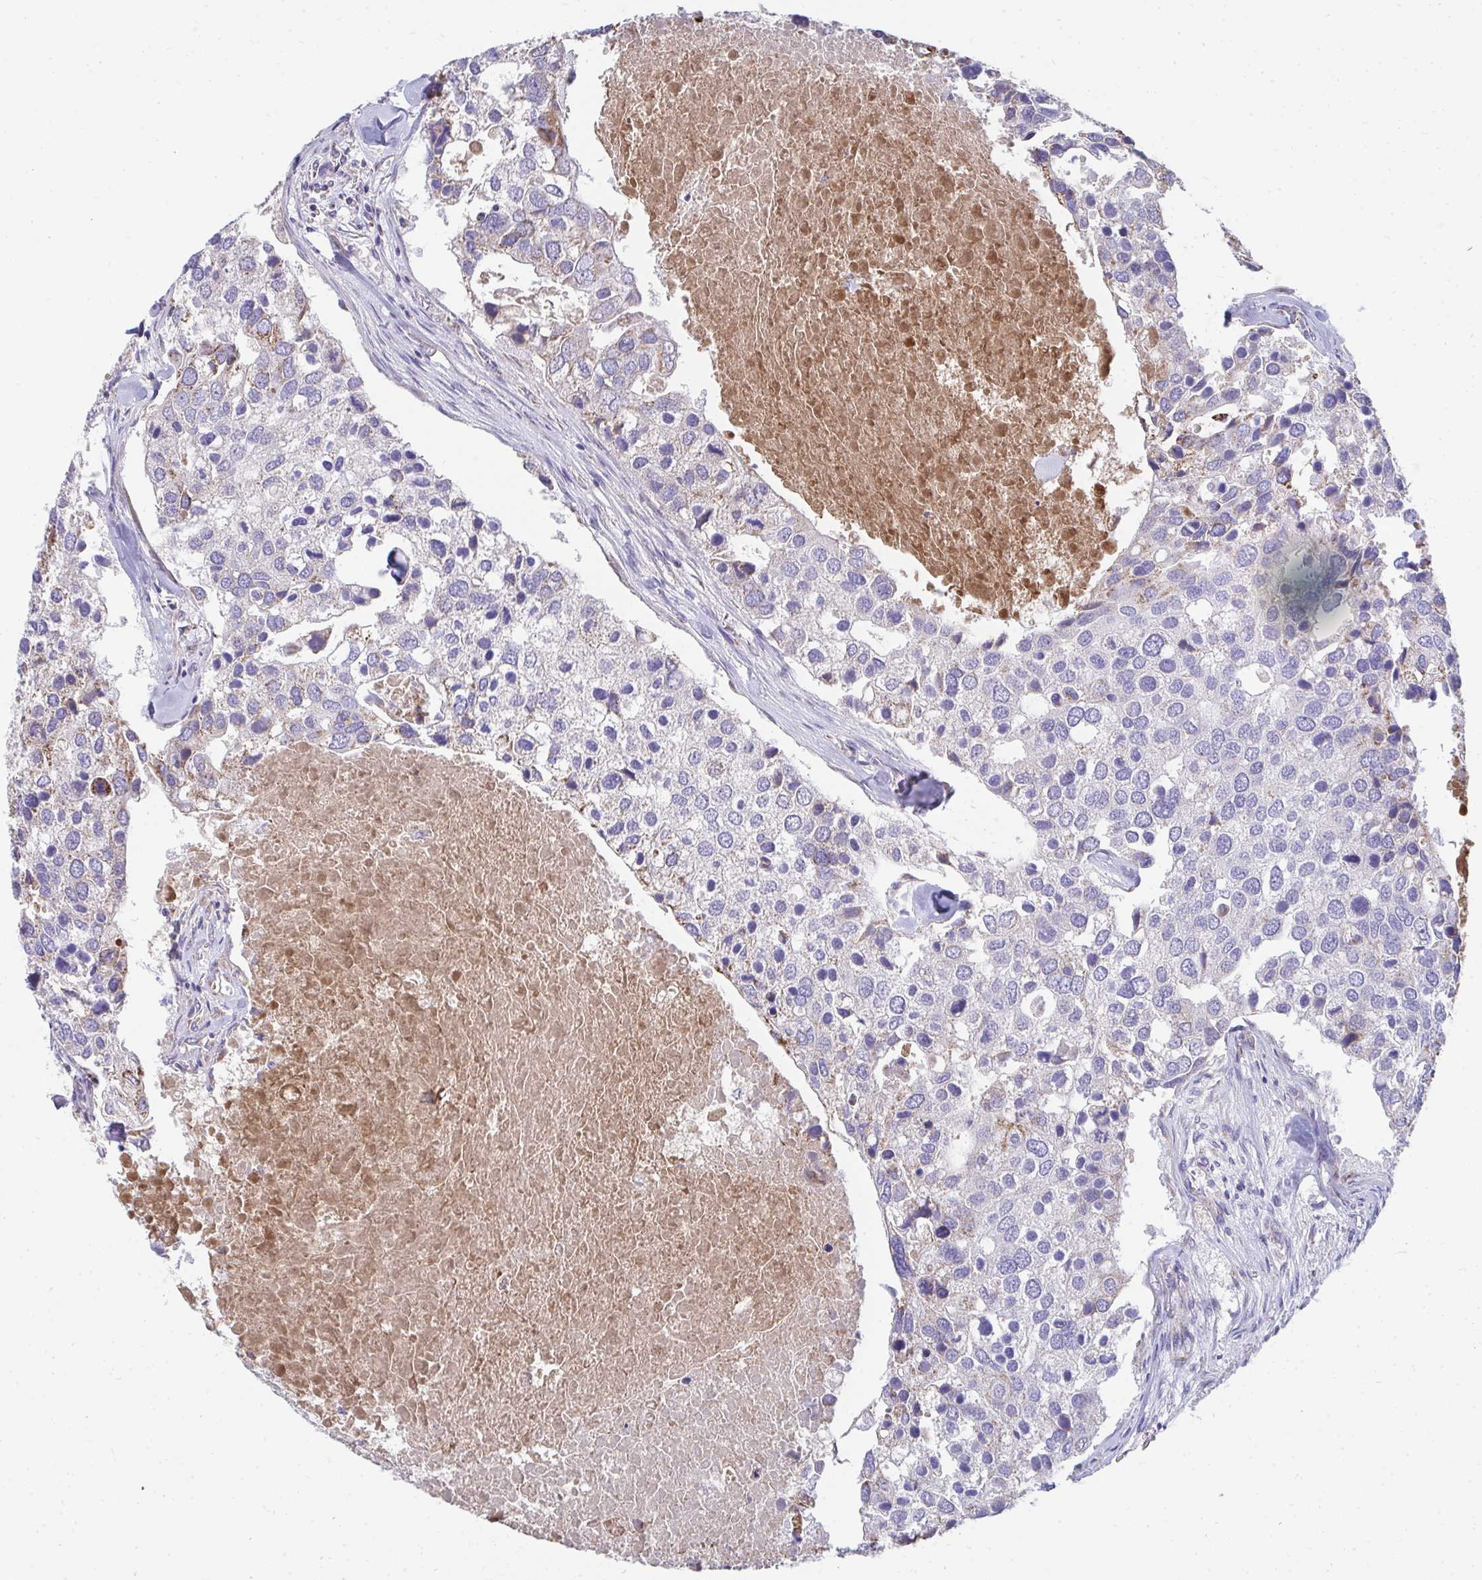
{"staining": {"intensity": "negative", "quantity": "none", "location": "none"}, "tissue": "breast cancer", "cell_type": "Tumor cells", "image_type": "cancer", "snomed": [{"axis": "morphology", "description": "Duct carcinoma"}, {"axis": "topography", "description": "Breast"}], "caption": "A histopathology image of human breast cancer (intraductal carcinoma) is negative for staining in tumor cells.", "gene": "PRRG3", "patient": {"sex": "female", "age": 83}}